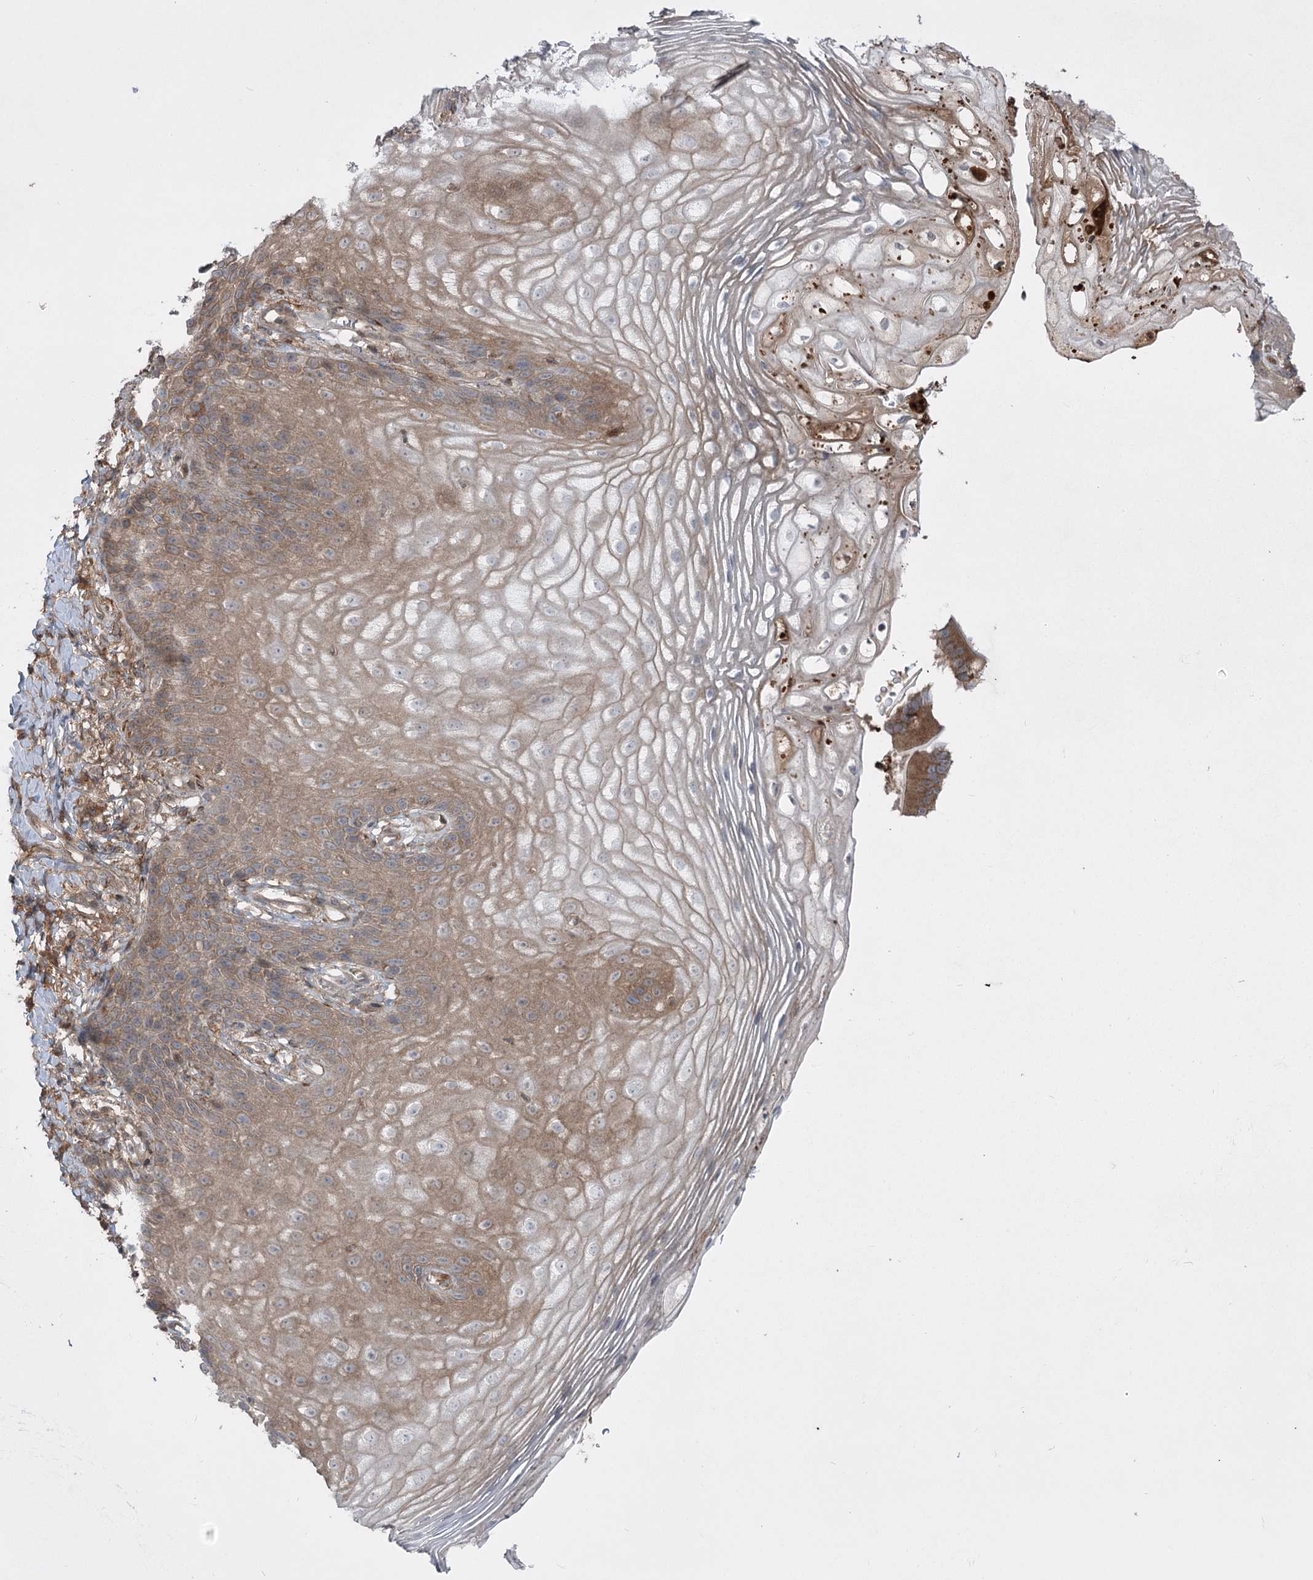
{"staining": {"intensity": "moderate", "quantity": "25%-75%", "location": "cytoplasmic/membranous"}, "tissue": "vagina", "cell_type": "Squamous epithelial cells", "image_type": "normal", "snomed": [{"axis": "morphology", "description": "Normal tissue, NOS"}, {"axis": "topography", "description": "Vagina"}], "caption": "Vagina stained with immunohistochemistry exhibits moderate cytoplasmic/membranous expression in about 25%-75% of squamous epithelial cells.", "gene": "PLEKHA5", "patient": {"sex": "female", "age": 60}}